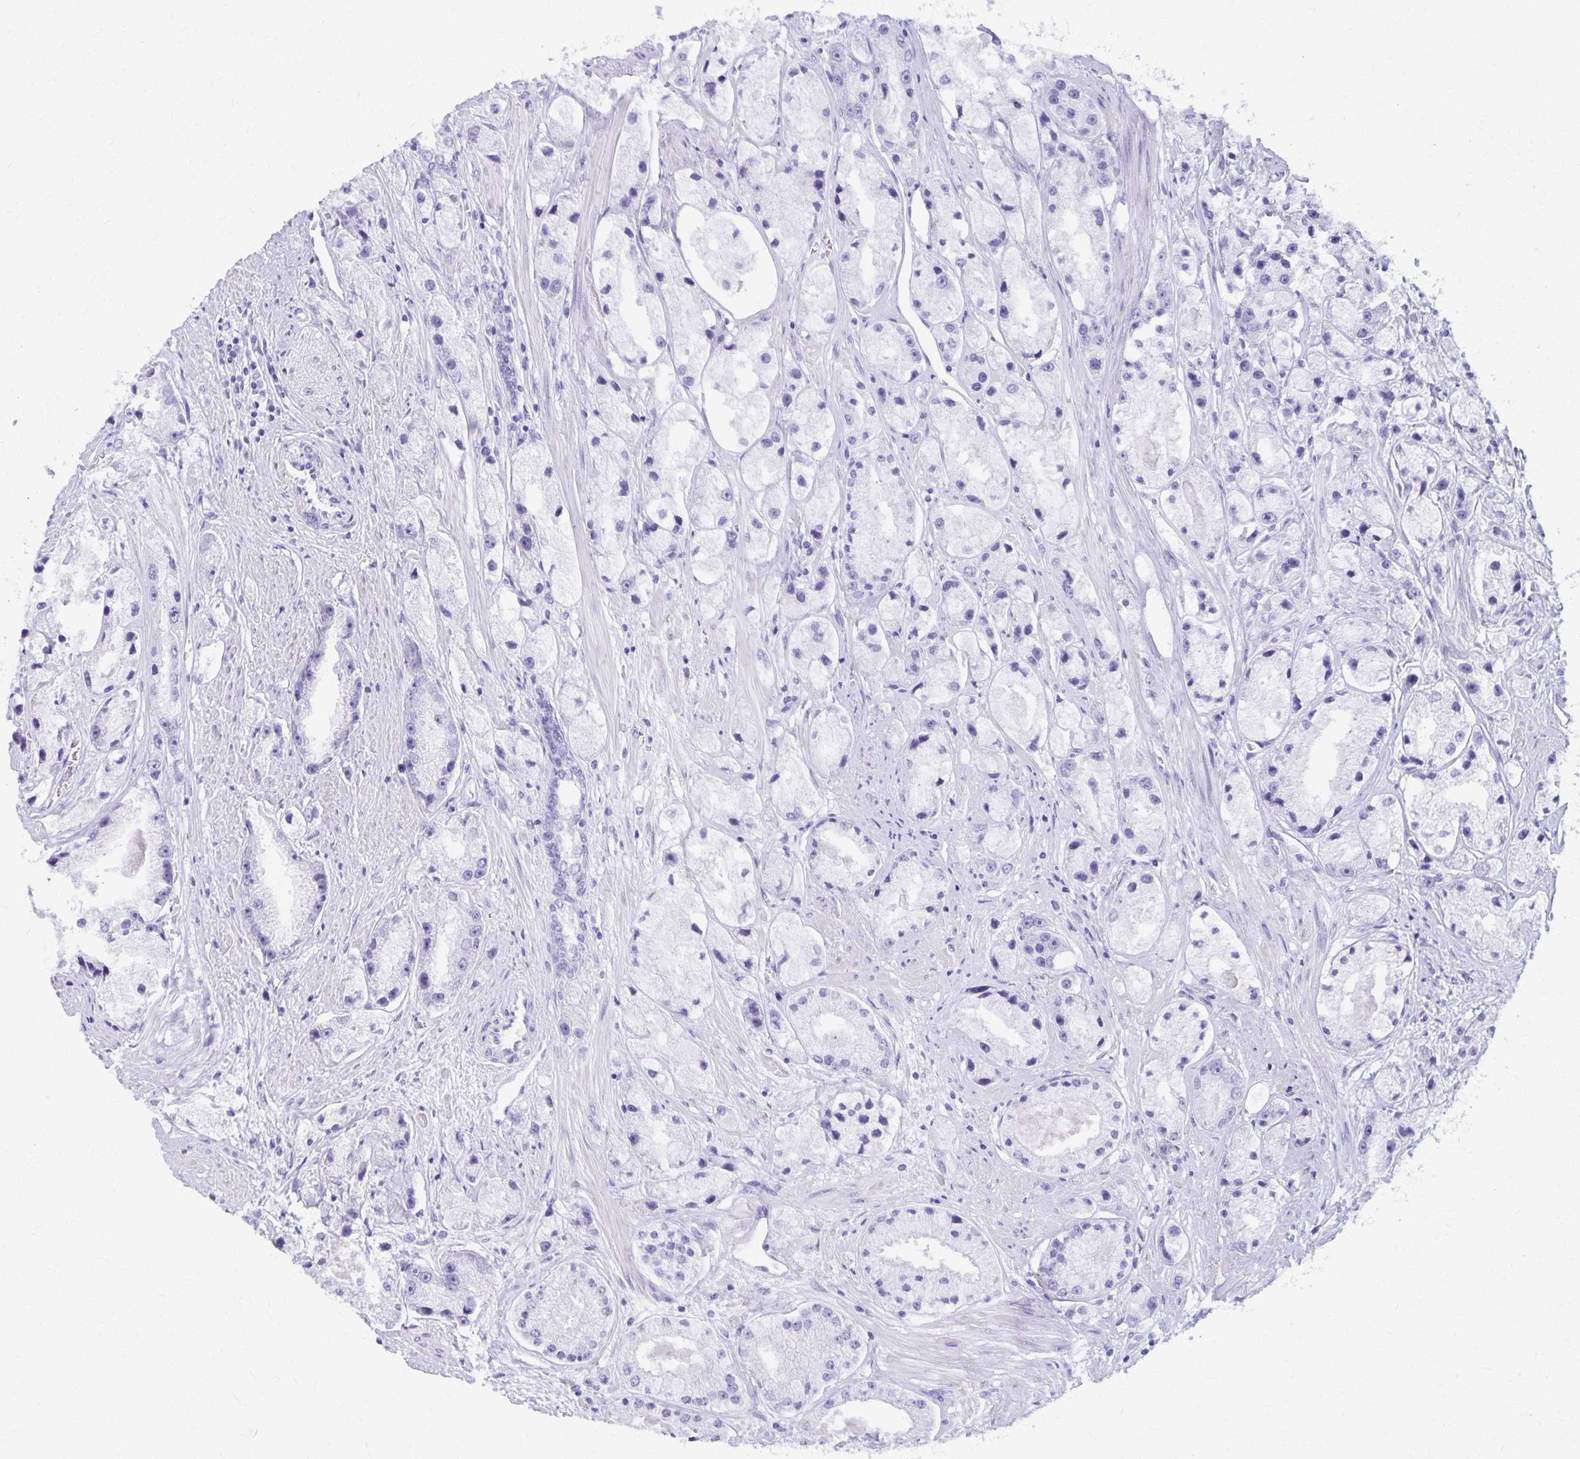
{"staining": {"intensity": "negative", "quantity": "none", "location": "none"}, "tissue": "prostate cancer", "cell_type": "Tumor cells", "image_type": "cancer", "snomed": [{"axis": "morphology", "description": "Adenocarcinoma, High grade"}, {"axis": "topography", "description": "Prostate"}], "caption": "Prostate high-grade adenocarcinoma stained for a protein using immunohistochemistry (IHC) displays no expression tumor cells.", "gene": "DEFA5", "patient": {"sex": "male", "age": 67}}